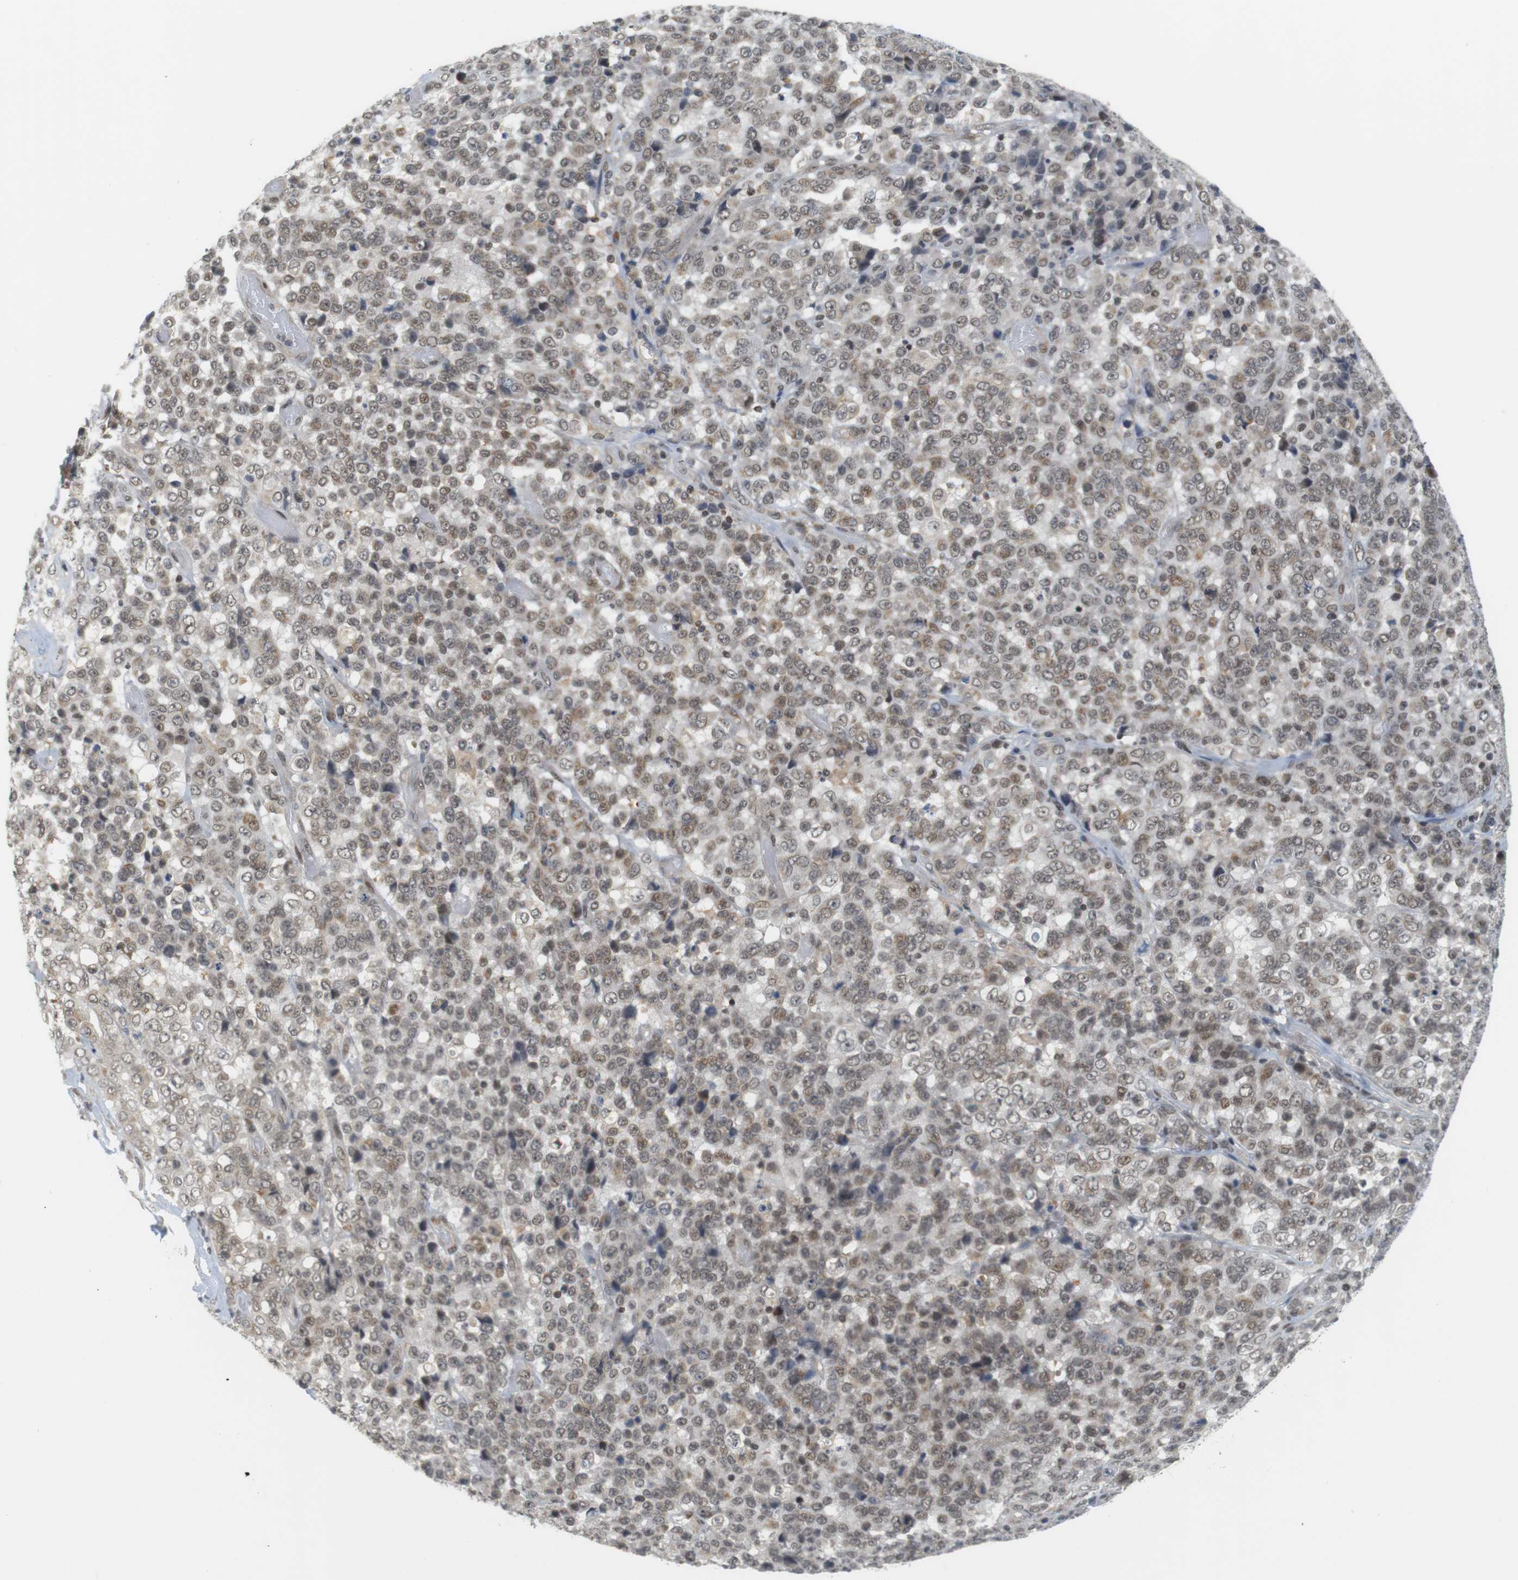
{"staining": {"intensity": "moderate", "quantity": ">75%", "location": "cytoplasmic/membranous,nuclear"}, "tissue": "stomach cancer", "cell_type": "Tumor cells", "image_type": "cancer", "snomed": [{"axis": "morphology", "description": "Adenocarcinoma, NOS"}, {"axis": "topography", "description": "Stomach"}], "caption": "Human stomach adenocarcinoma stained for a protein (brown) displays moderate cytoplasmic/membranous and nuclear positive staining in about >75% of tumor cells.", "gene": "BRD4", "patient": {"sex": "female", "age": 73}}